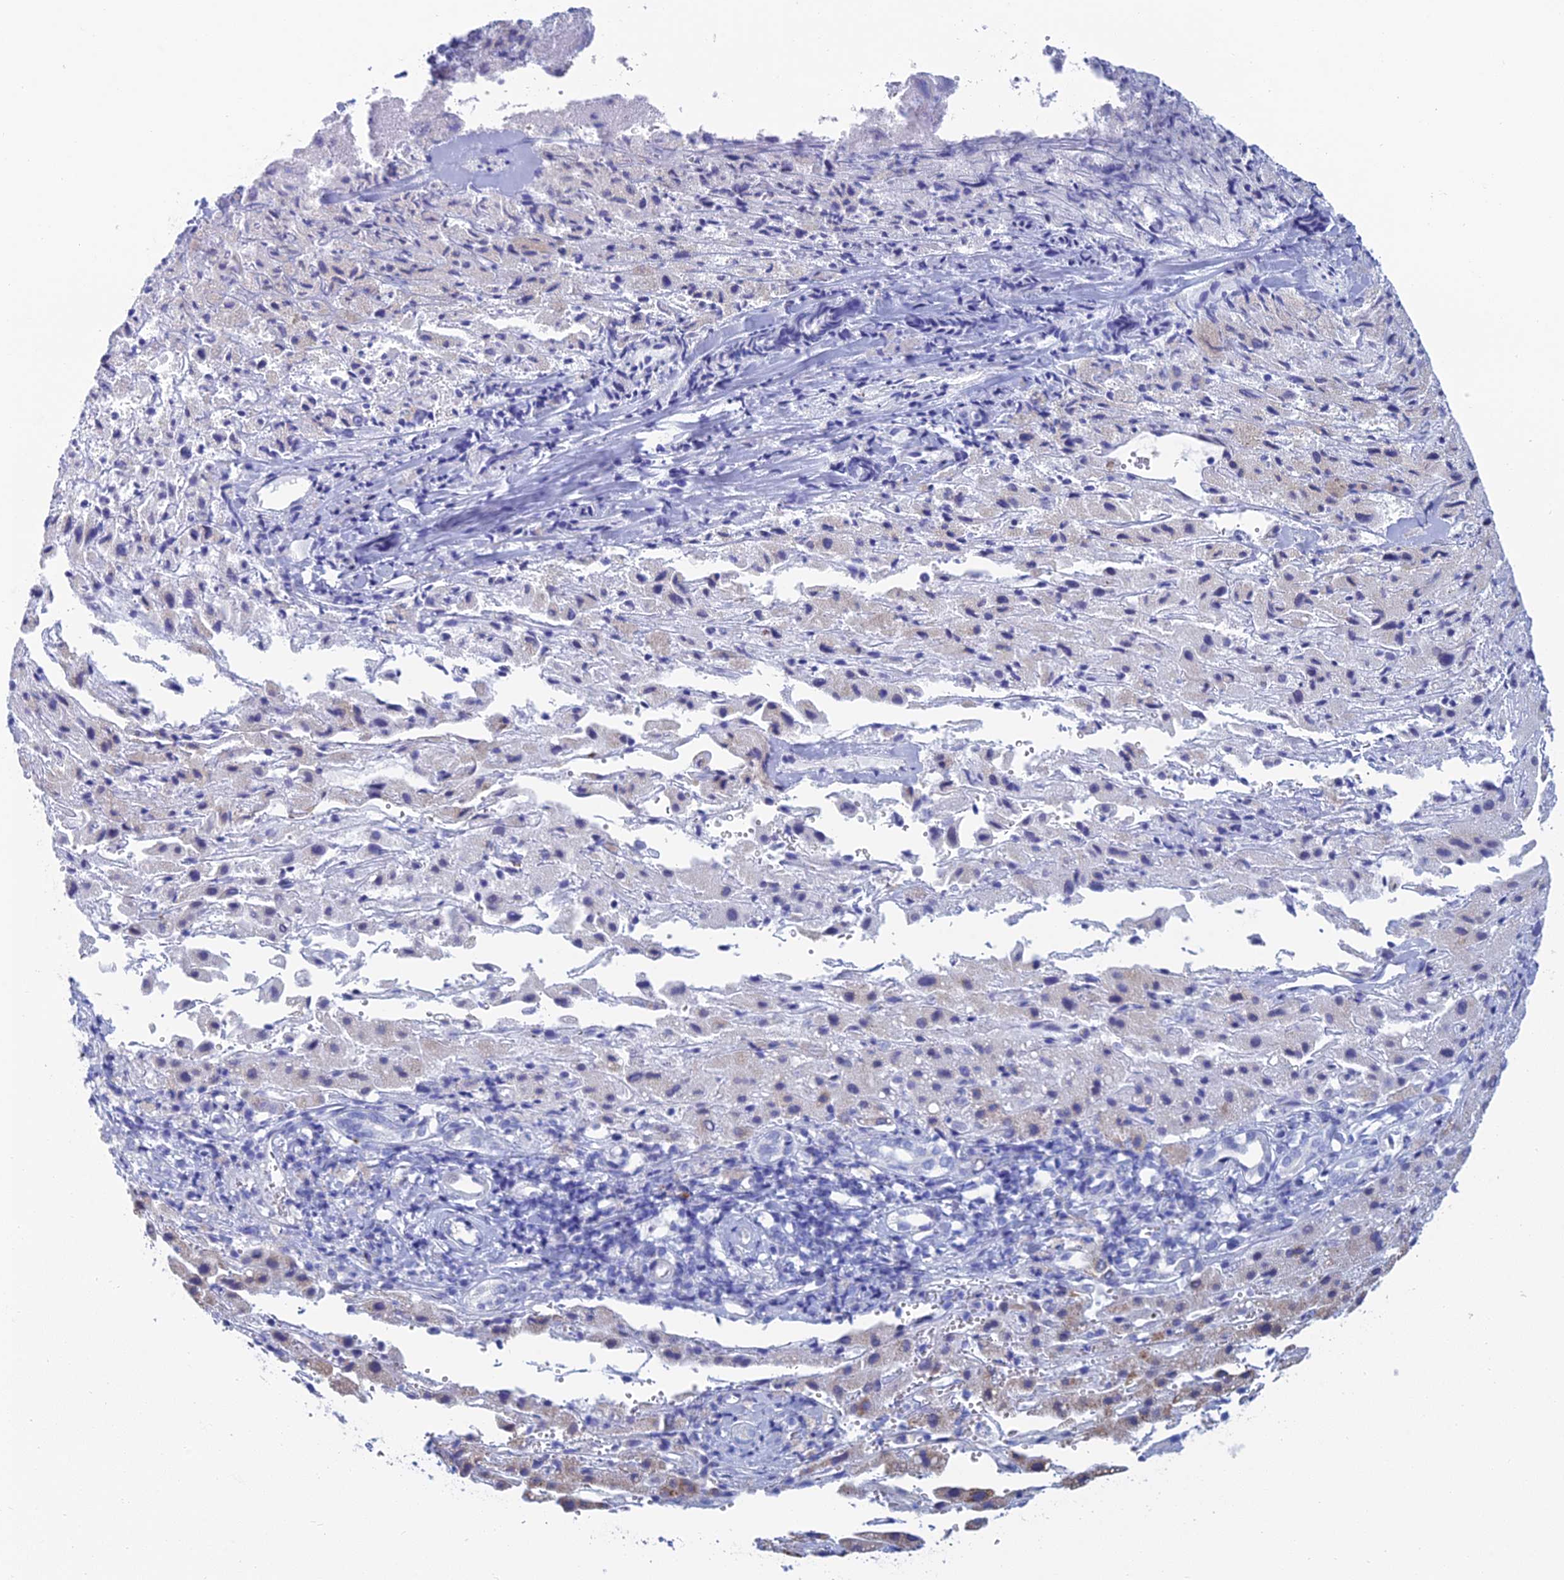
{"staining": {"intensity": "moderate", "quantity": "<25%", "location": "cytoplasmic/membranous"}, "tissue": "liver cancer", "cell_type": "Tumor cells", "image_type": "cancer", "snomed": [{"axis": "morphology", "description": "Carcinoma, Hepatocellular, NOS"}, {"axis": "topography", "description": "Liver"}], "caption": "Hepatocellular carcinoma (liver) stained for a protein reveals moderate cytoplasmic/membranous positivity in tumor cells. (DAB (3,3'-diaminobenzidine) IHC with brightfield microscopy, high magnification).", "gene": "CFAP210", "patient": {"sex": "female", "age": 58}}